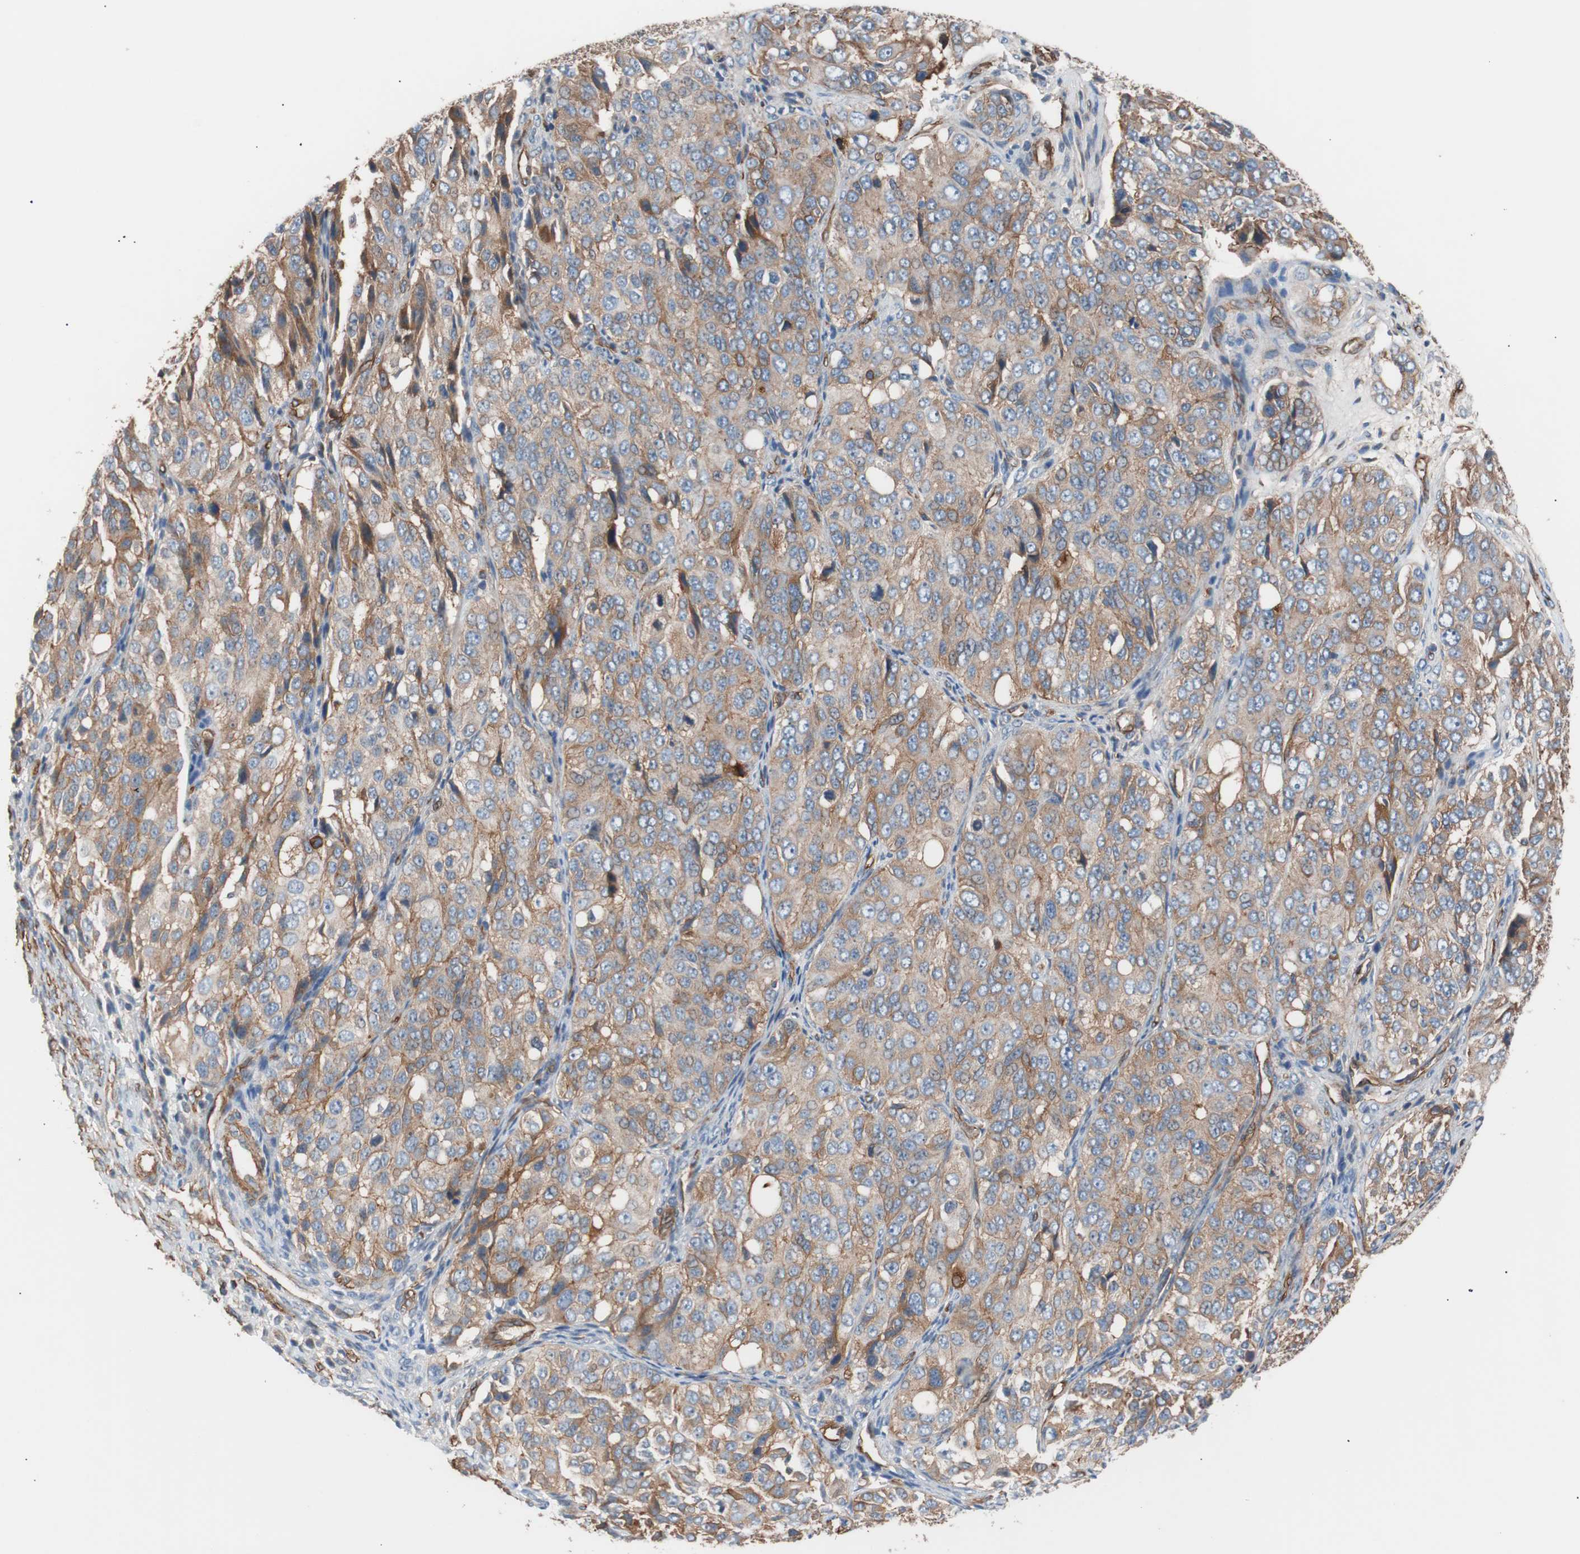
{"staining": {"intensity": "moderate", "quantity": "25%-75%", "location": "cytoplasmic/membranous"}, "tissue": "ovarian cancer", "cell_type": "Tumor cells", "image_type": "cancer", "snomed": [{"axis": "morphology", "description": "Carcinoma, endometroid"}, {"axis": "topography", "description": "Ovary"}], "caption": "A medium amount of moderate cytoplasmic/membranous staining is seen in about 25%-75% of tumor cells in ovarian cancer tissue. The staining was performed using DAB (3,3'-diaminobenzidine), with brown indicating positive protein expression. Nuclei are stained blue with hematoxylin.", "gene": "SPINT1", "patient": {"sex": "female", "age": 51}}